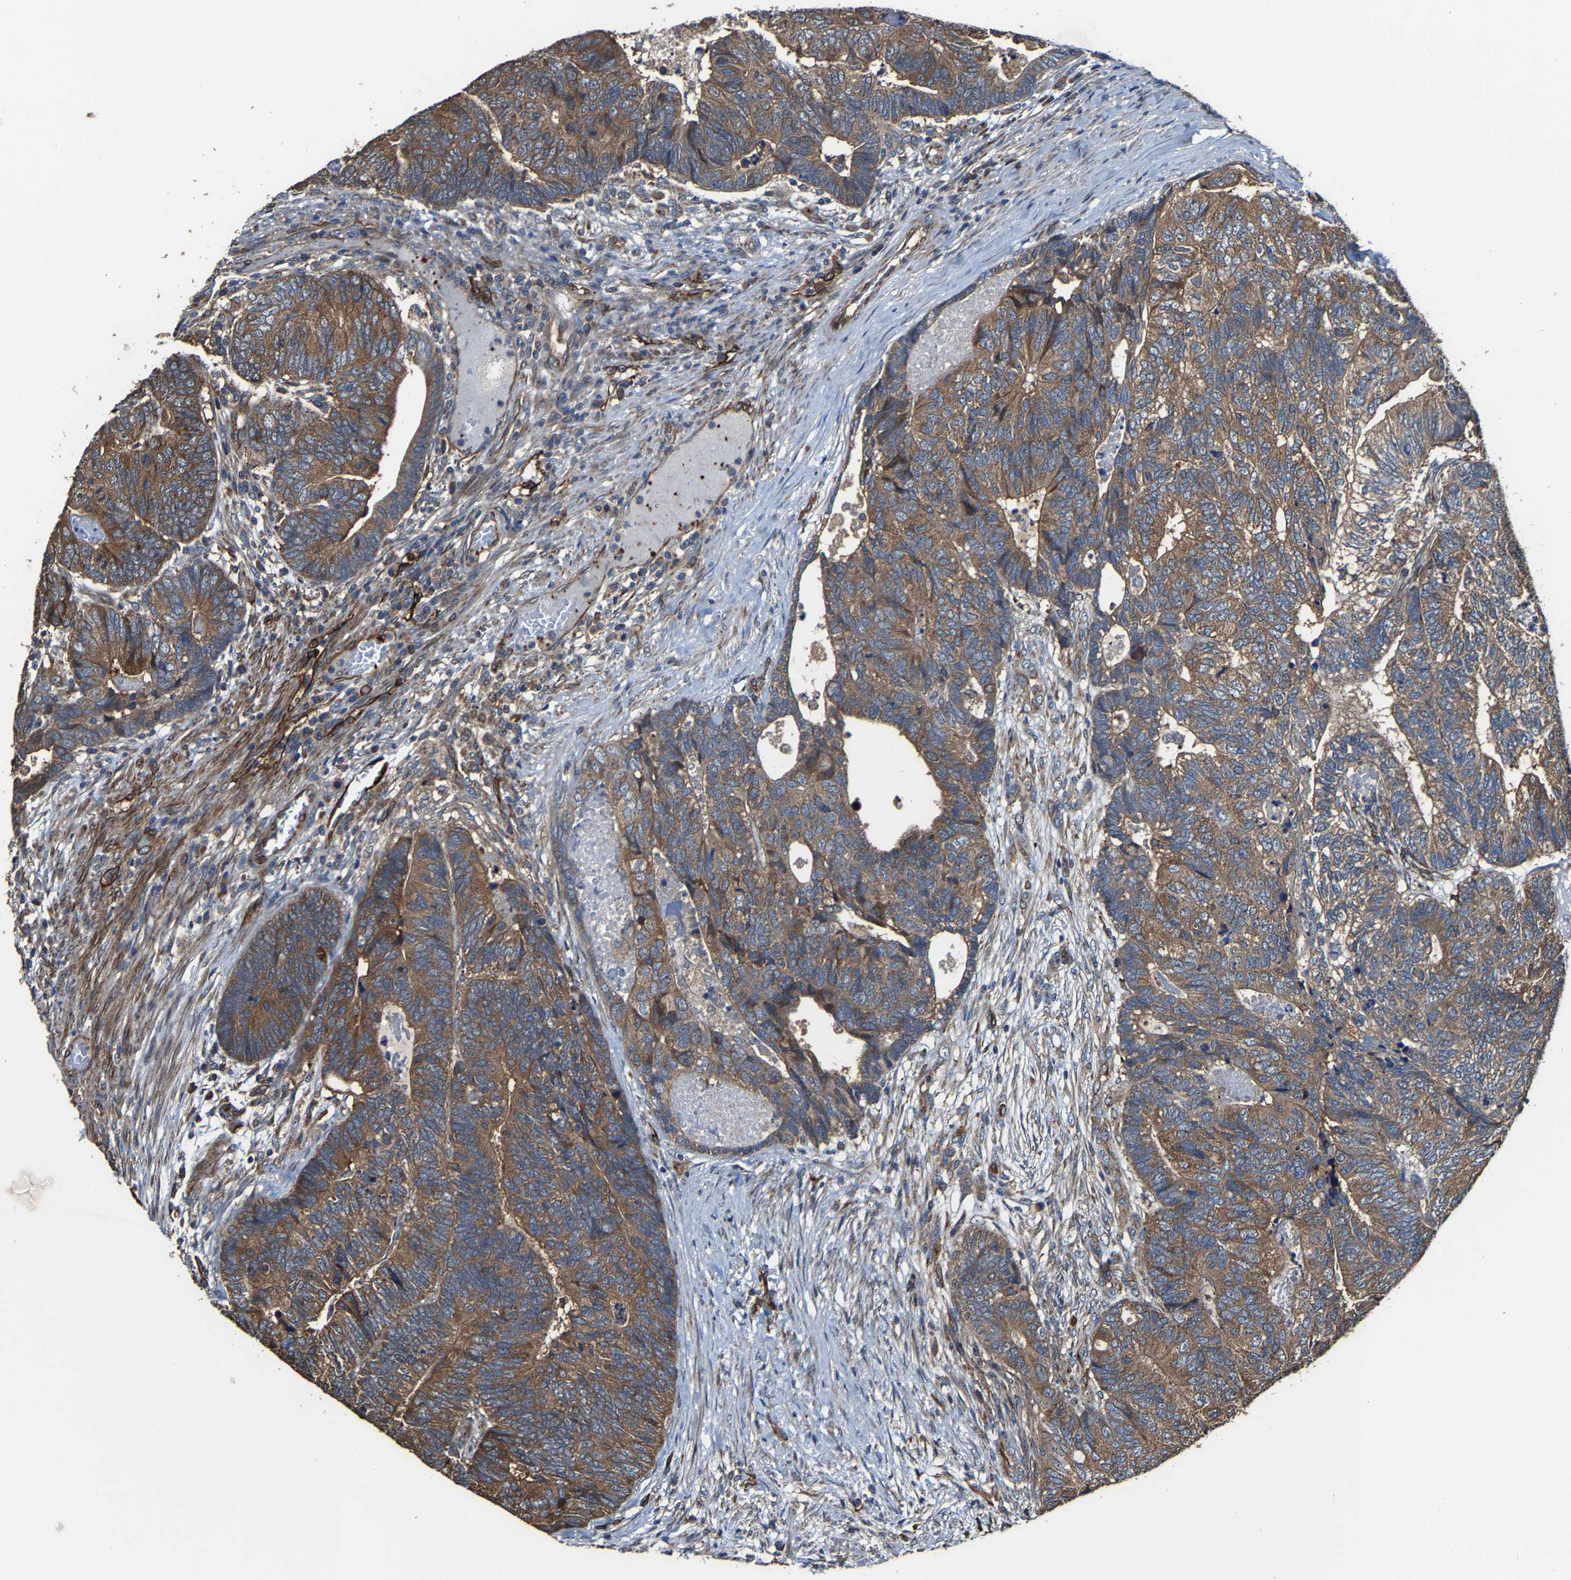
{"staining": {"intensity": "moderate", "quantity": ">75%", "location": "cytoplasmic/membranous"}, "tissue": "colorectal cancer", "cell_type": "Tumor cells", "image_type": "cancer", "snomed": [{"axis": "morphology", "description": "Adenocarcinoma, NOS"}, {"axis": "topography", "description": "Colon"}], "caption": "Immunohistochemistry of colorectal adenocarcinoma reveals medium levels of moderate cytoplasmic/membranous staining in about >75% of tumor cells.", "gene": "GFRA3", "patient": {"sex": "female", "age": 67}}